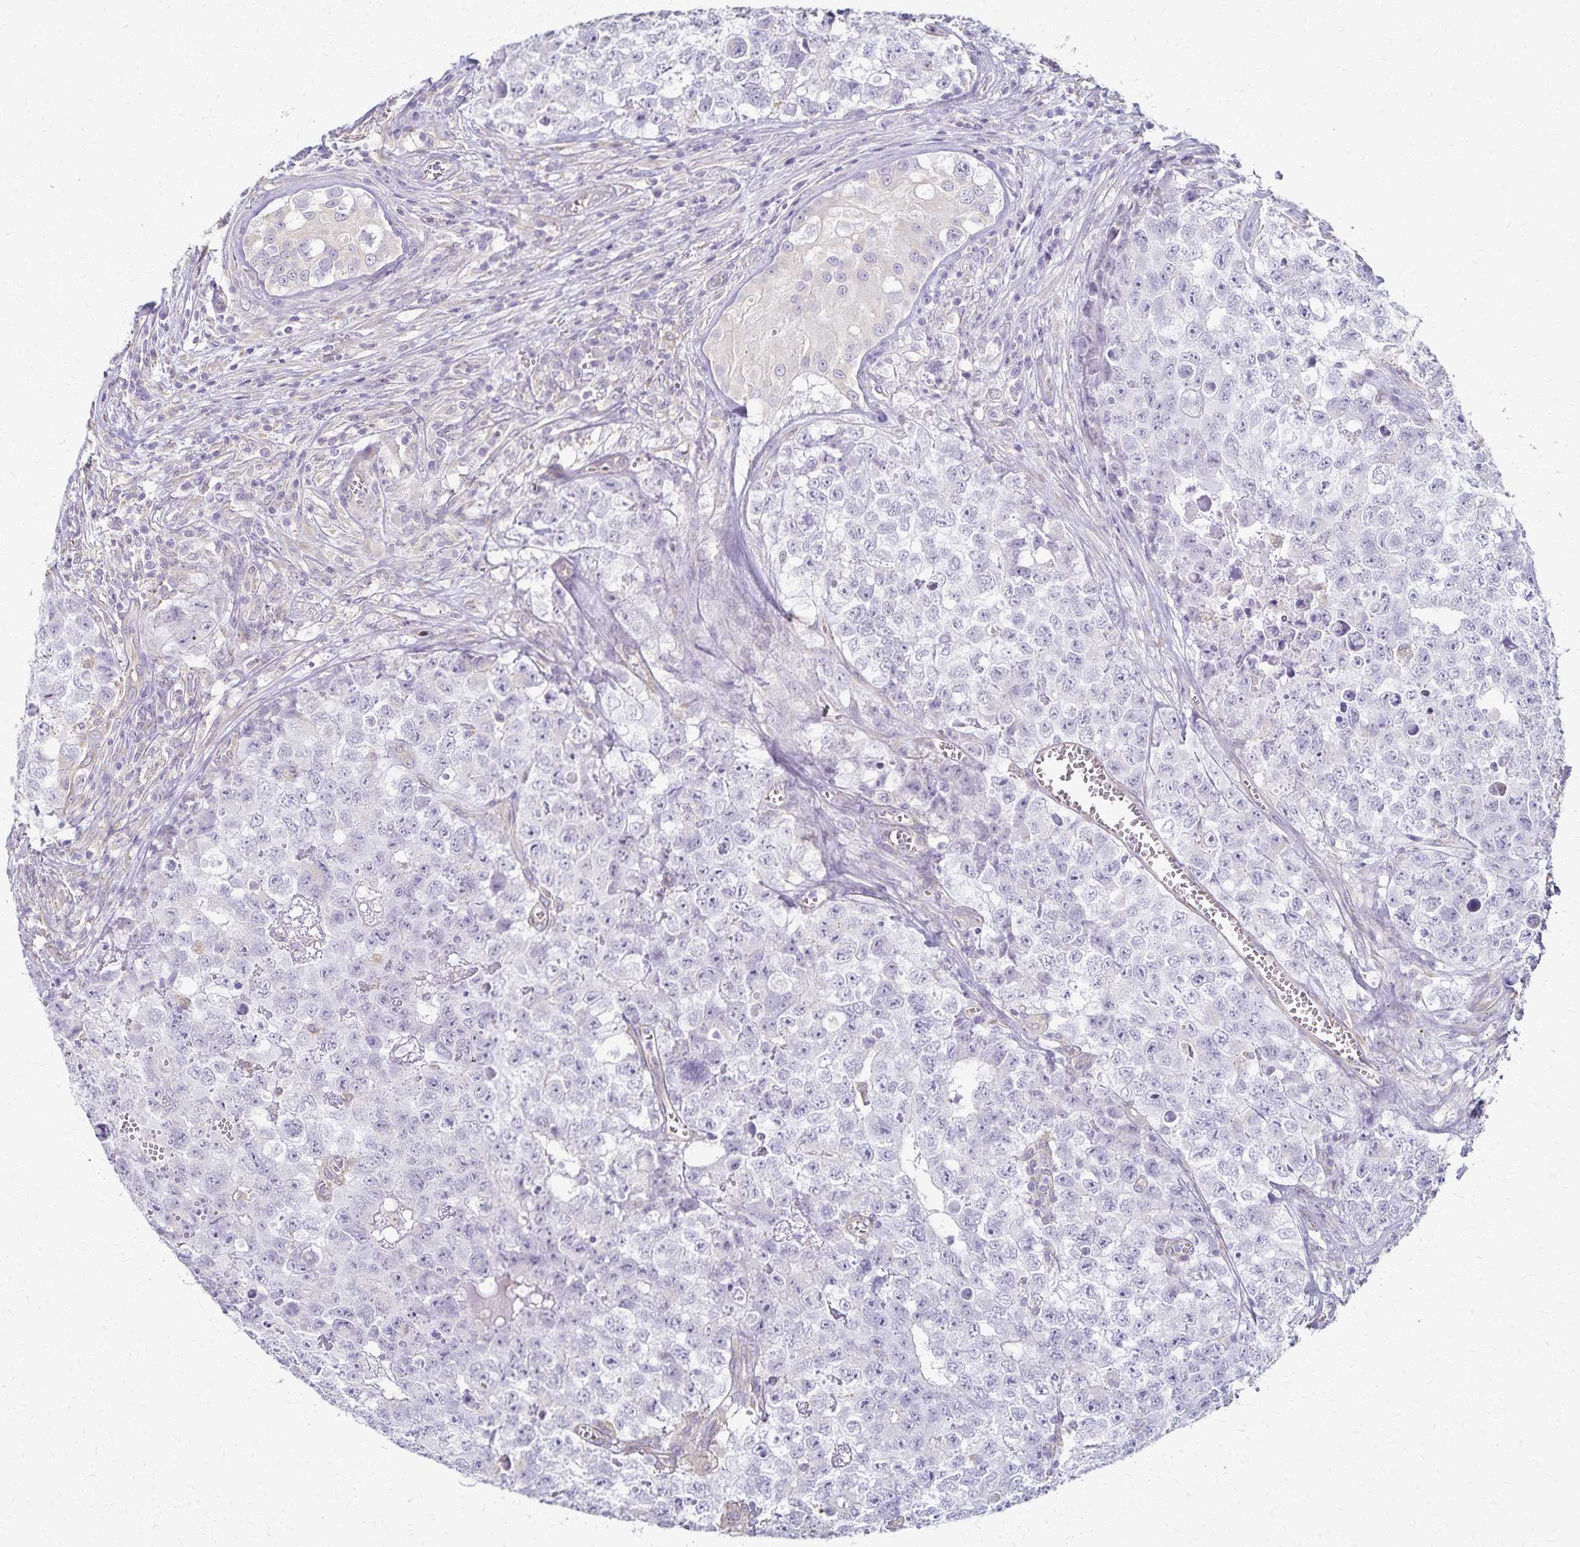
{"staining": {"intensity": "negative", "quantity": "none", "location": "none"}, "tissue": "testis cancer", "cell_type": "Tumor cells", "image_type": "cancer", "snomed": [{"axis": "morphology", "description": "Carcinoma, Embryonal, NOS"}, {"axis": "topography", "description": "Testis"}], "caption": "Tumor cells show no significant staining in embryonal carcinoma (testis).", "gene": "KISS1", "patient": {"sex": "male", "age": 18}}